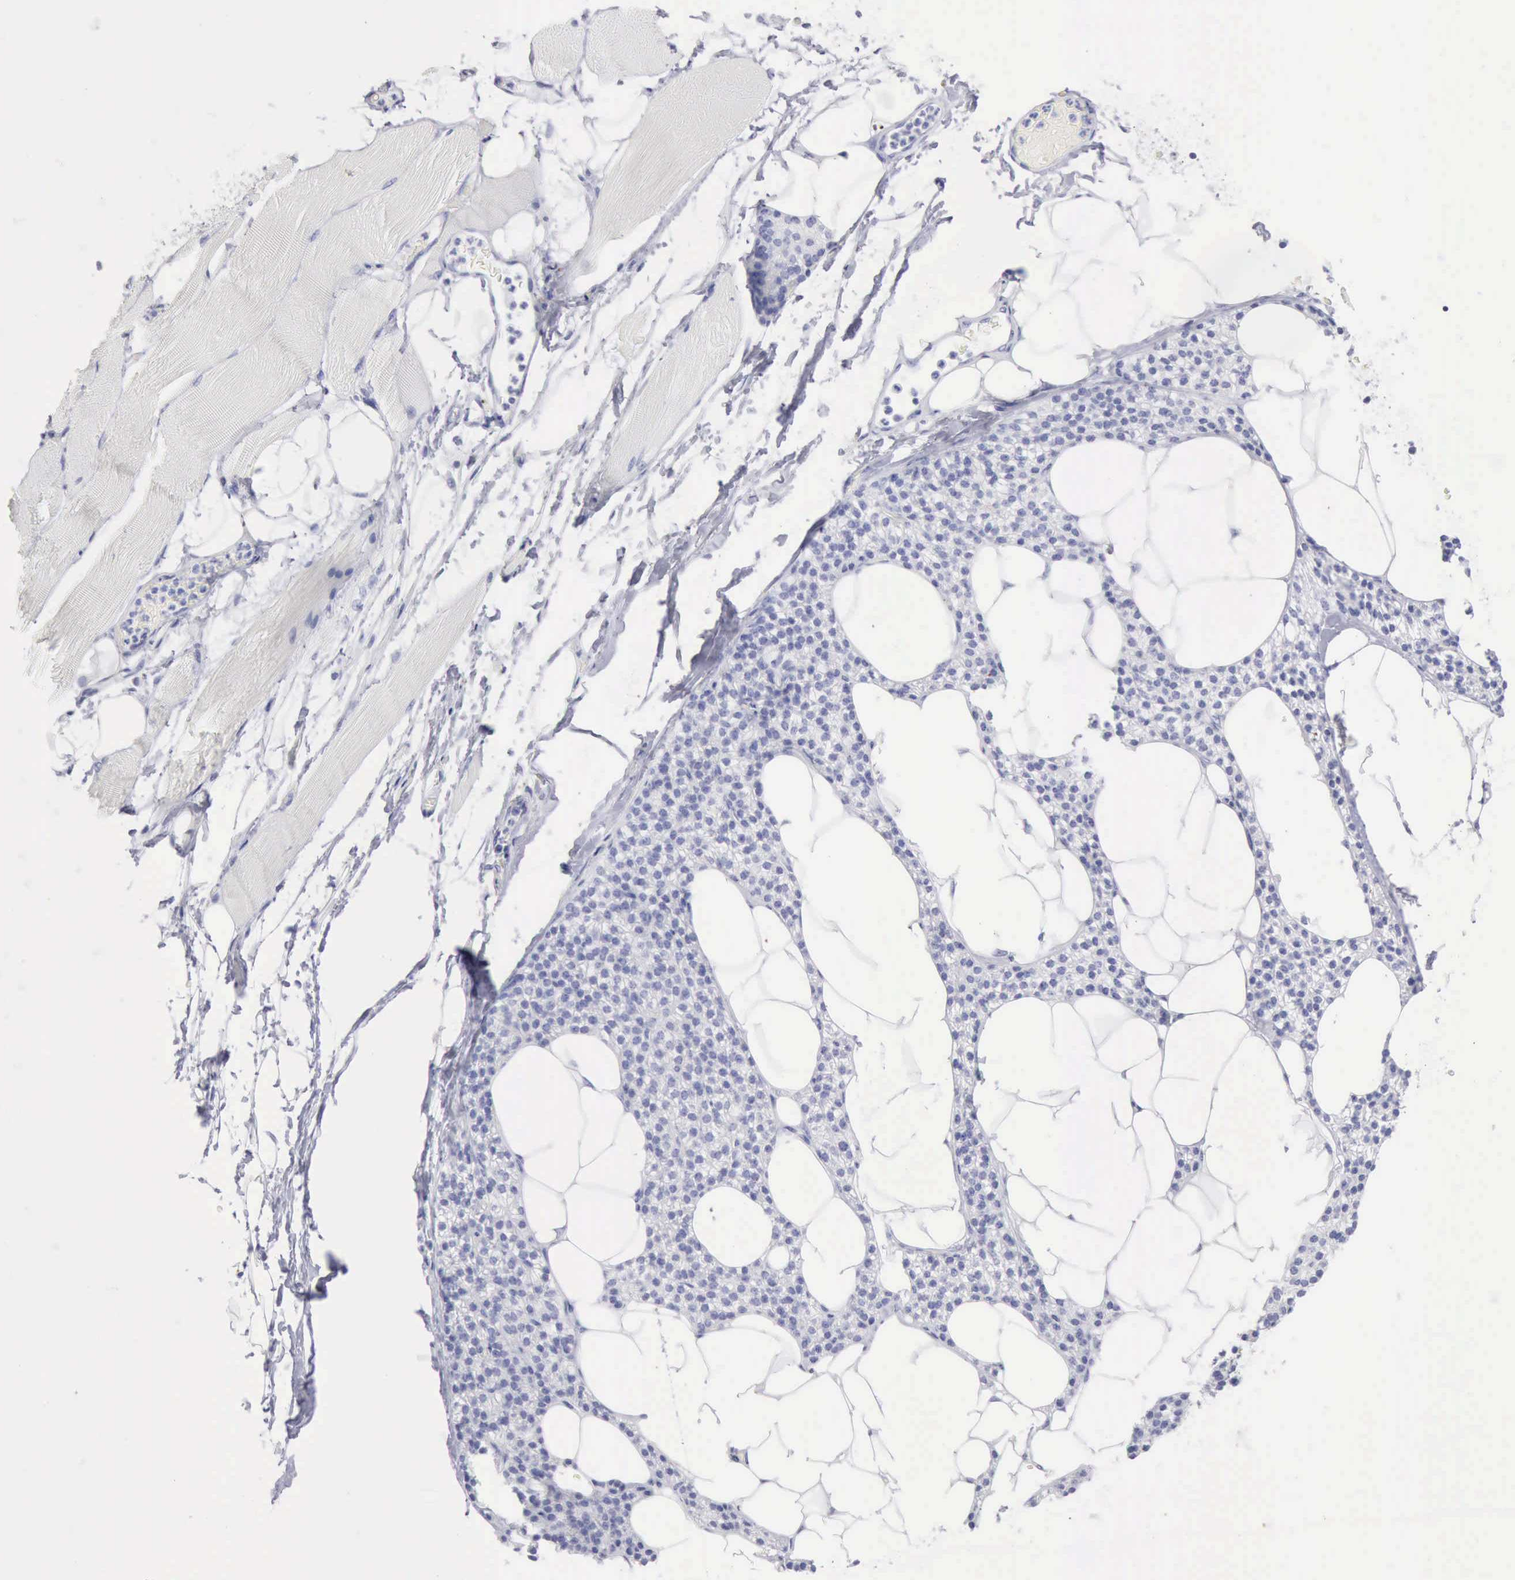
{"staining": {"intensity": "negative", "quantity": "none", "location": "none"}, "tissue": "skeletal muscle", "cell_type": "Myocytes", "image_type": "normal", "snomed": [{"axis": "morphology", "description": "Normal tissue, NOS"}, {"axis": "topography", "description": "Skeletal muscle"}, {"axis": "topography", "description": "Parathyroid gland"}], "caption": "IHC of benign human skeletal muscle shows no staining in myocytes.", "gene": "KRT5", "patient": {"sex": "female", "age": 37}}